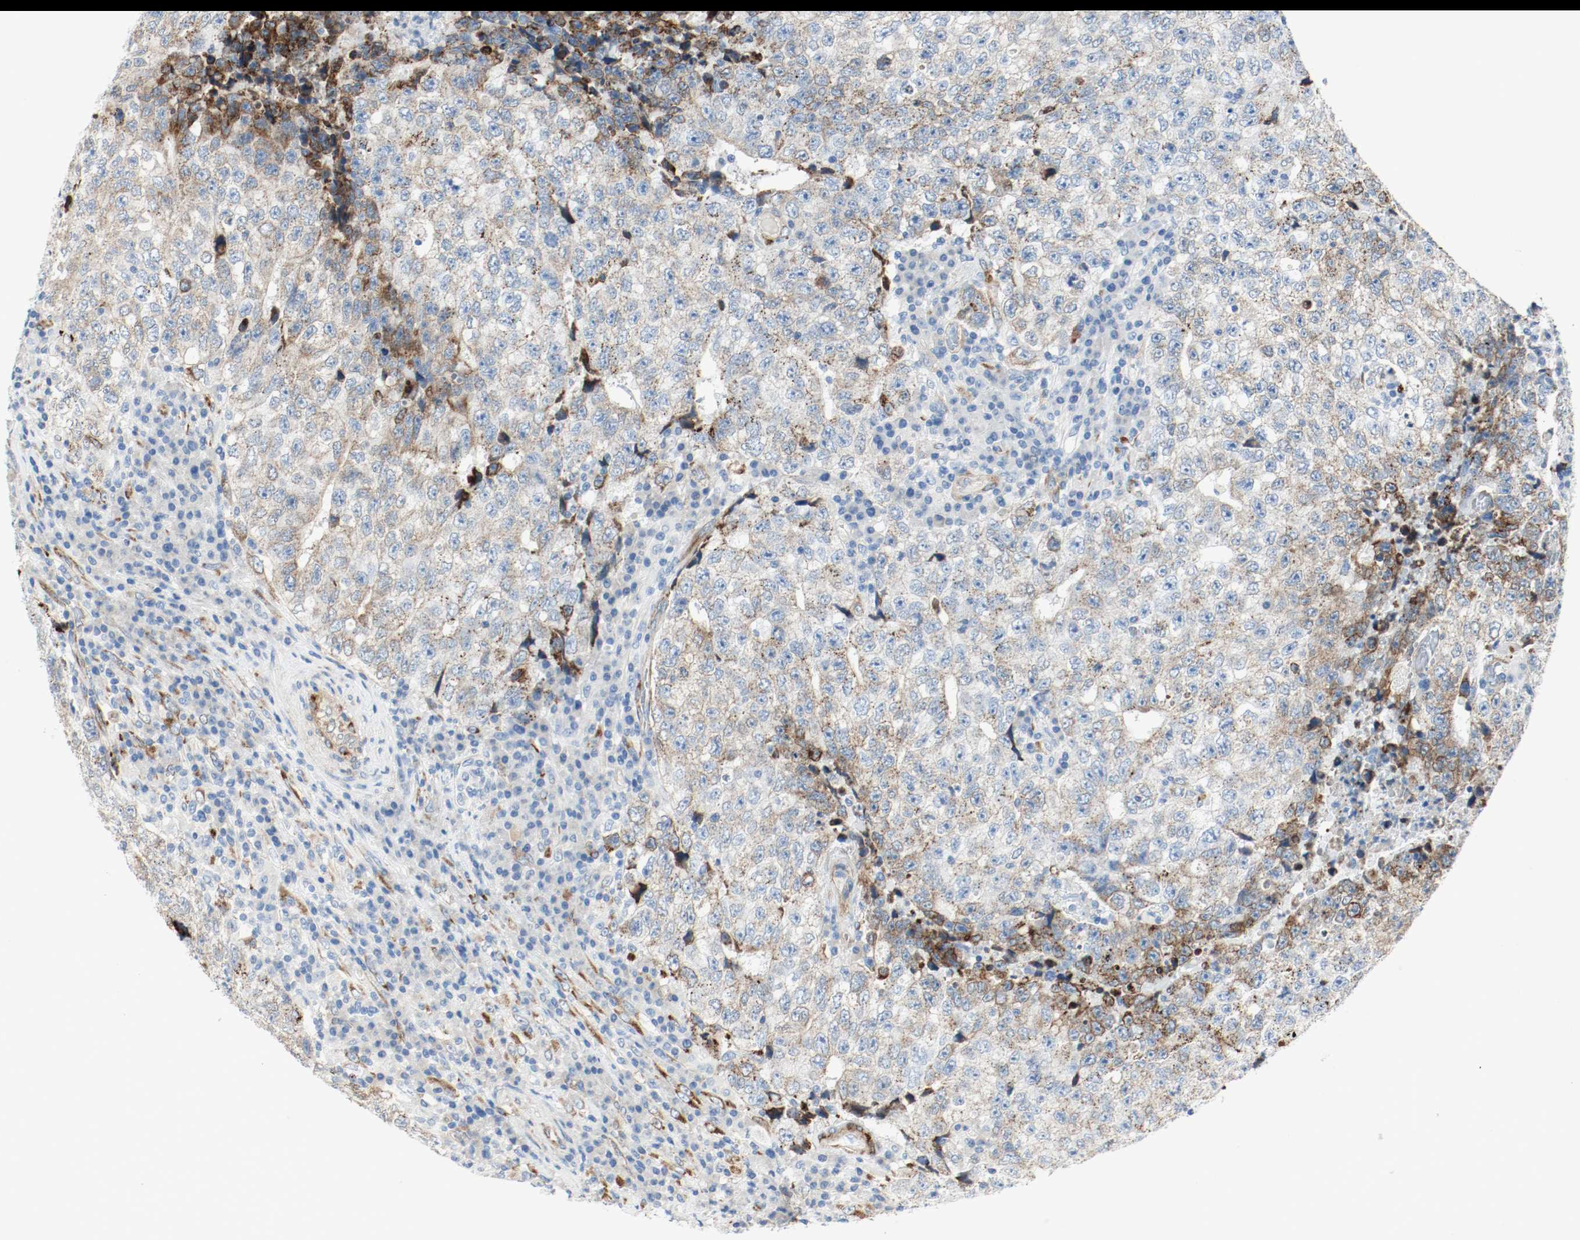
{"staining": {"intensity": "weak", "quantity": ">75%", "location": "cytoplasmic/membranous"}, "tissue": "testis cancer", "cell_type": "Tumor cells", "image_type": "cancer", "snomed": [{"axis": "morphology", "description": "Necrosis, NOS"}, {"axis": "morphology", "description": "Carcinoma, Embryonal, NOS"}, {"axis": "topography", "description": "Testis"}], "caption": "Tumor cells demonstrate low levels of weak cytoplasmic/membranous staining in about >75% of cells in human testis cancer.", "gene": "LAMB1", "patient": {"sex": "male", "age": 19}}